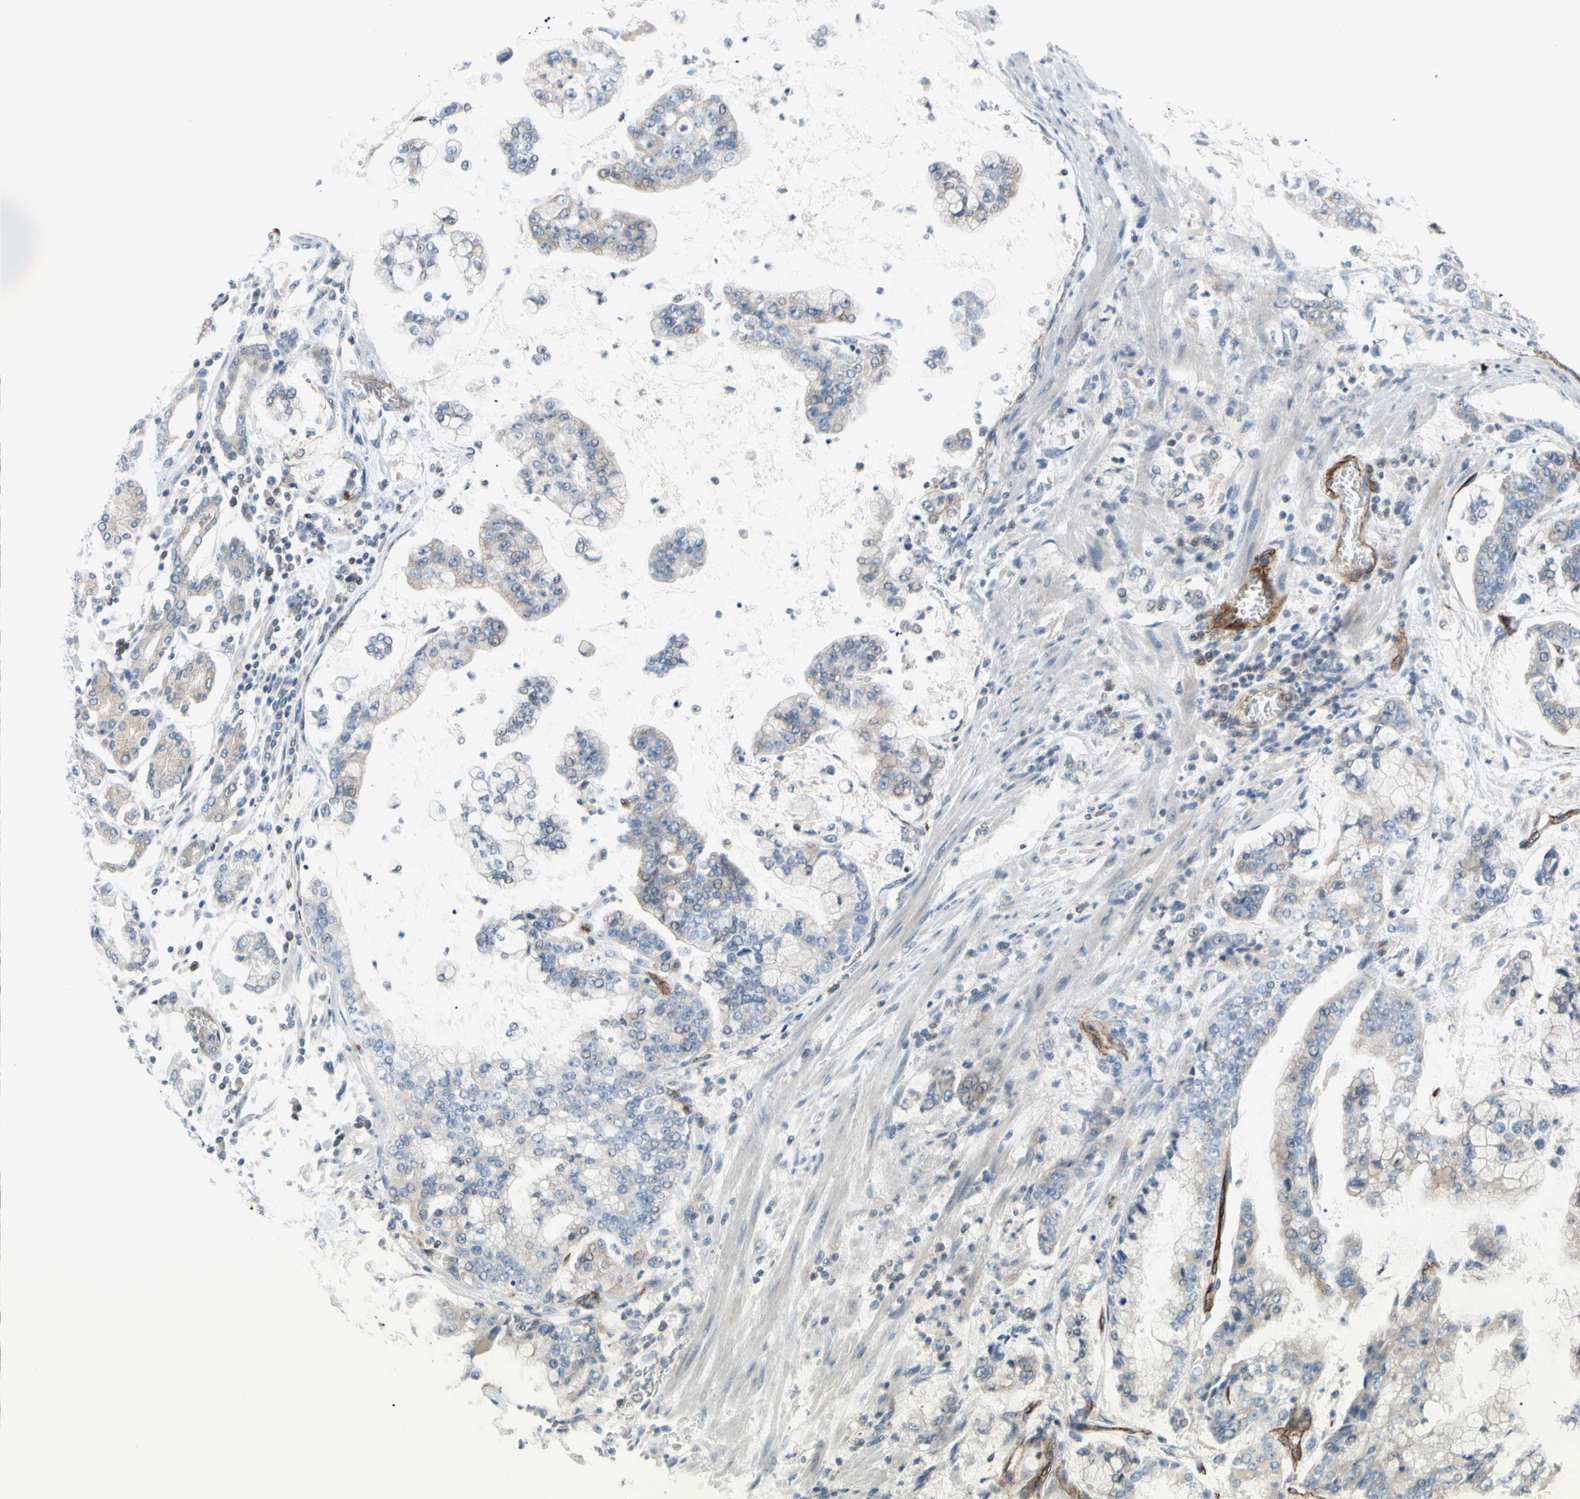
{"staining": {"intensity": "weak", "quantity": "<25%", "location": "cytoplasmic/membranous"}, "tissue": "stomach cancer", "cell_type": "Tumor cells", "image_type": "cancer", "snomed": [{"axis": "morphology", "description": "Normal tissue, NOS"}, {"axis": "morphology", "description": "Adenocarcinoma, NOS"}, {"axis": "topography", "description": "Stomach, upper"}, {"axis": "topography", "description": "Stomach"}], "caption": "Immunohistochemical staining of stomach cancer exhibits no significant positivity in tumor cells.", "gene": "PRRG2", "patient": {"sex": "male", "age": 76}}